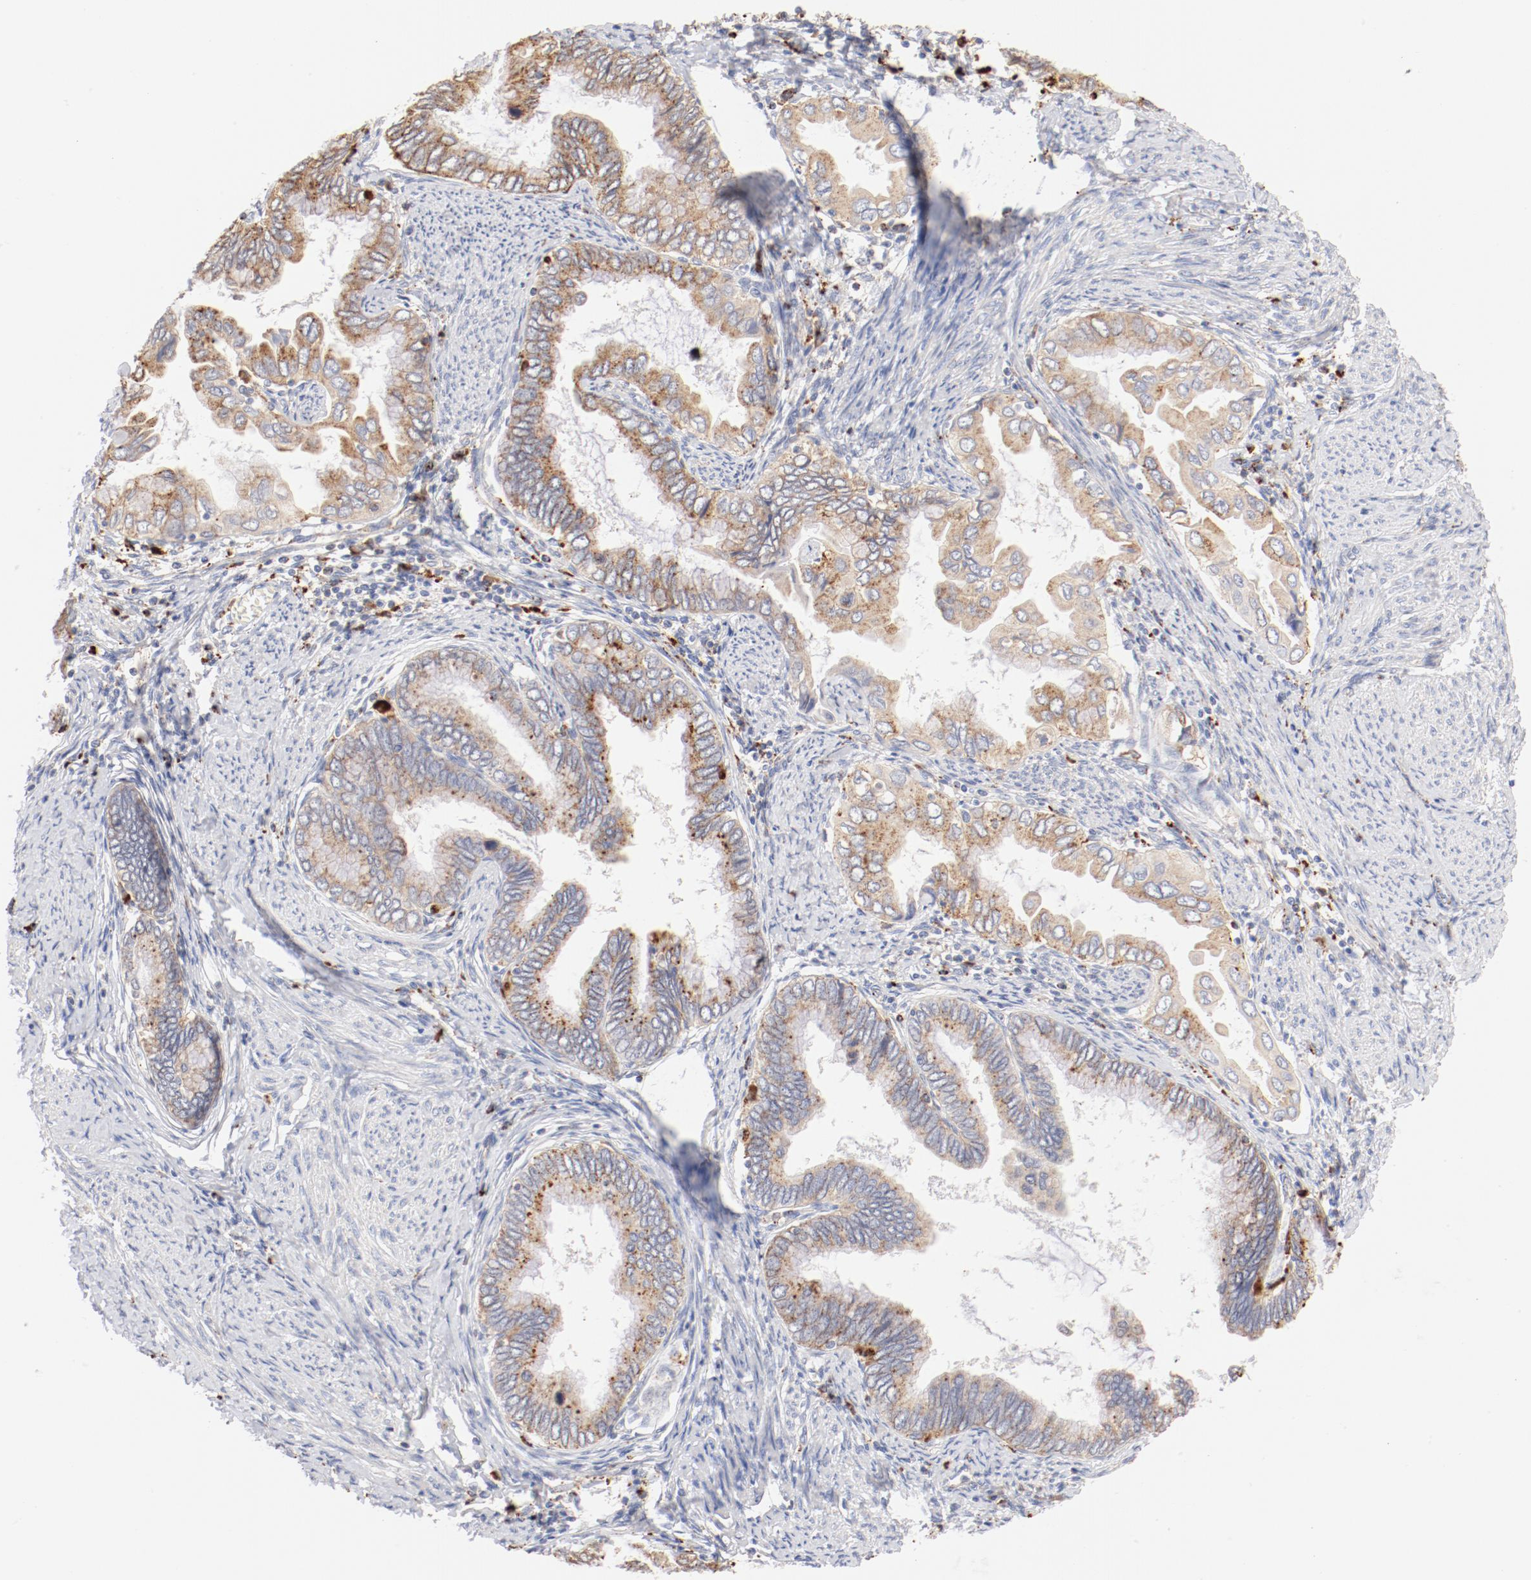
{"staining": {"intensity": "moderate", "quantity": "<25%", "location": "cytoplasmic/membranous"}, "tissue": "cervical cancer", "cell_type": "Tumor cells", "image_type": "cancer", "snomed": [{"axis": "morphology", "description": "Adenocarcinoma, NOS"}, {"axis": "topography", "description": "Cervix"}], "caption": "Cervical cancer (adenocarcinoma) stained for a protein (brown) displays moderate cytoplasmic/membranous positive expression in approximately <25% of tumor cells.", "gene": "CTSH", "patient": {"sex": "female", "age": 49}}